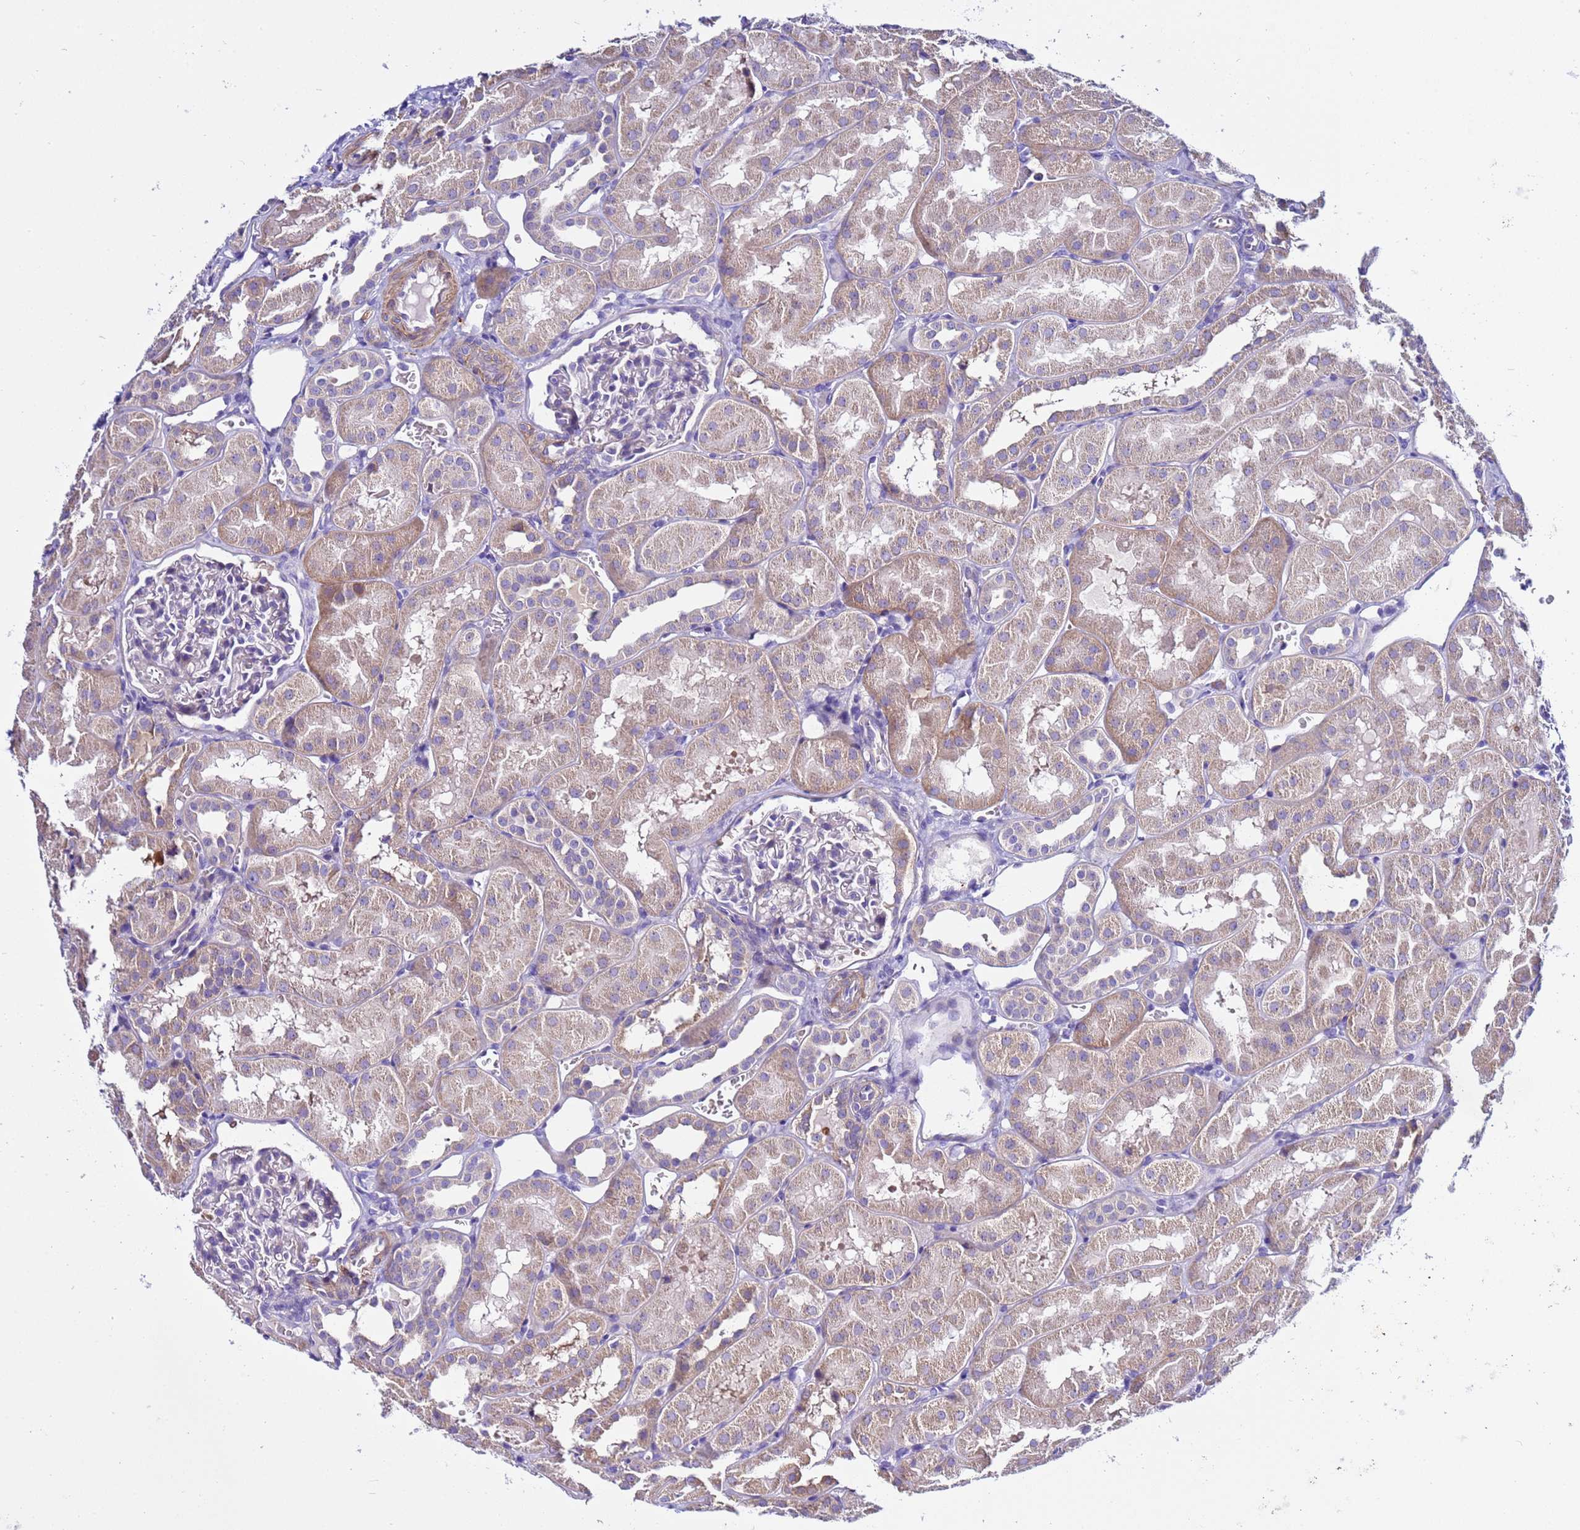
{"staining": {"intensity": "negative", "quantity": "none", "location": "none"}, "tissue": "kidney", "cell_type": "Cells in glomeruli", "image_type": "normal", "snomed": [{"axis": "morphology", "description": "Normal tissue, NOS"}, {"axis": "topography", "description": "Kidney"}, {"axis": "topography", "description": "Urinary bladder"}], "caption": "High power microscopy photomicrograph of an IHC photomicrograph of normal kidney, revealing no significant positivity in cells in glomeruli.", "gene": "USP18", "patient": {"sex": "male", "age": 16}}